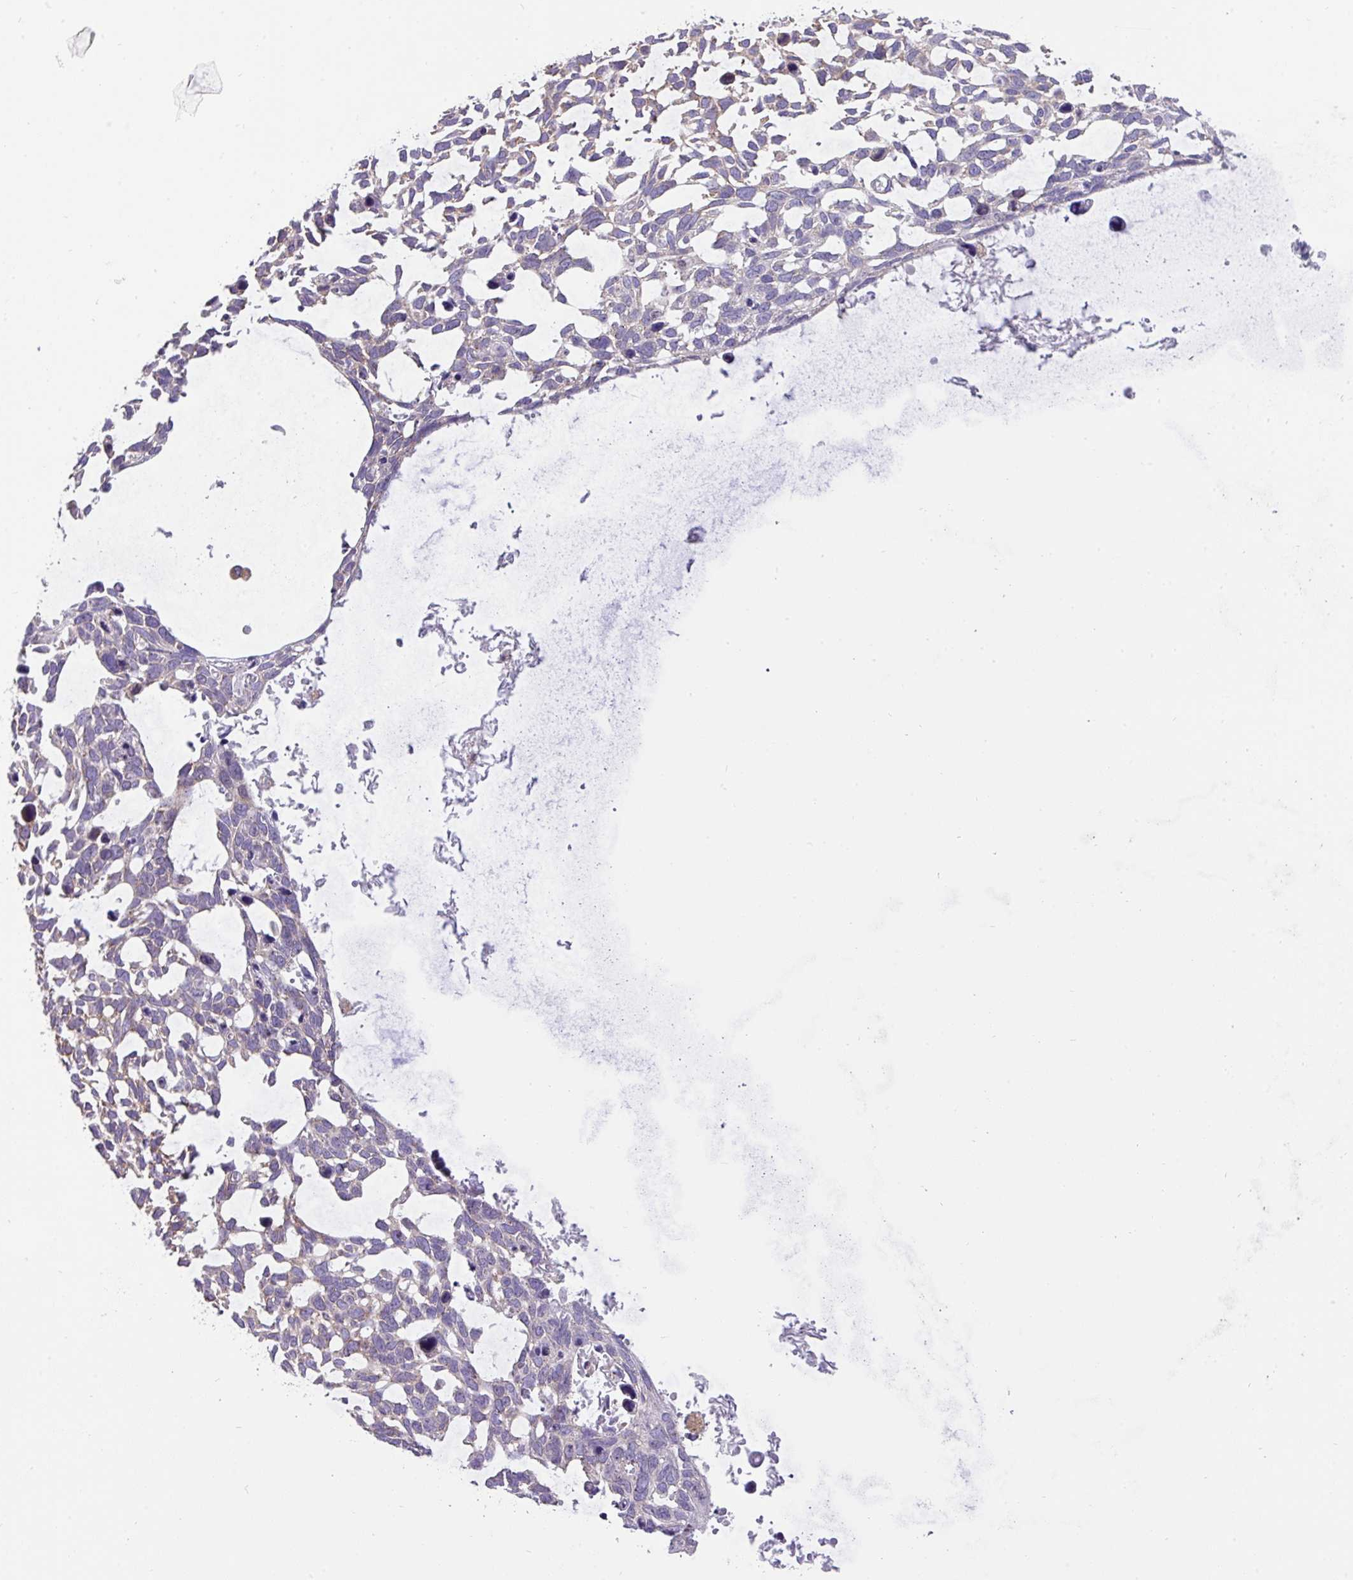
{"staining": {"intensity": "moderate", "quantity": "25%-75%", "location": "cytoplasmic/membranous"}, "tissue": "skin cancer", "cell_type": "Tumor cells", "image_type": "cancer", "snomed": [{"axis": "morphology", "description": "Basal cell carcinoma"}, {"axis": "topography", "description": "Skin"}], "caption": "This is an image of immunohistochemistry staining of basal cell carcinoma (skin), which shows moderate positivity in the cytoplasmic/membranous of tumor cells.", "gene": "ZNF211", "patient": {"sex": "male", "age": 88}}